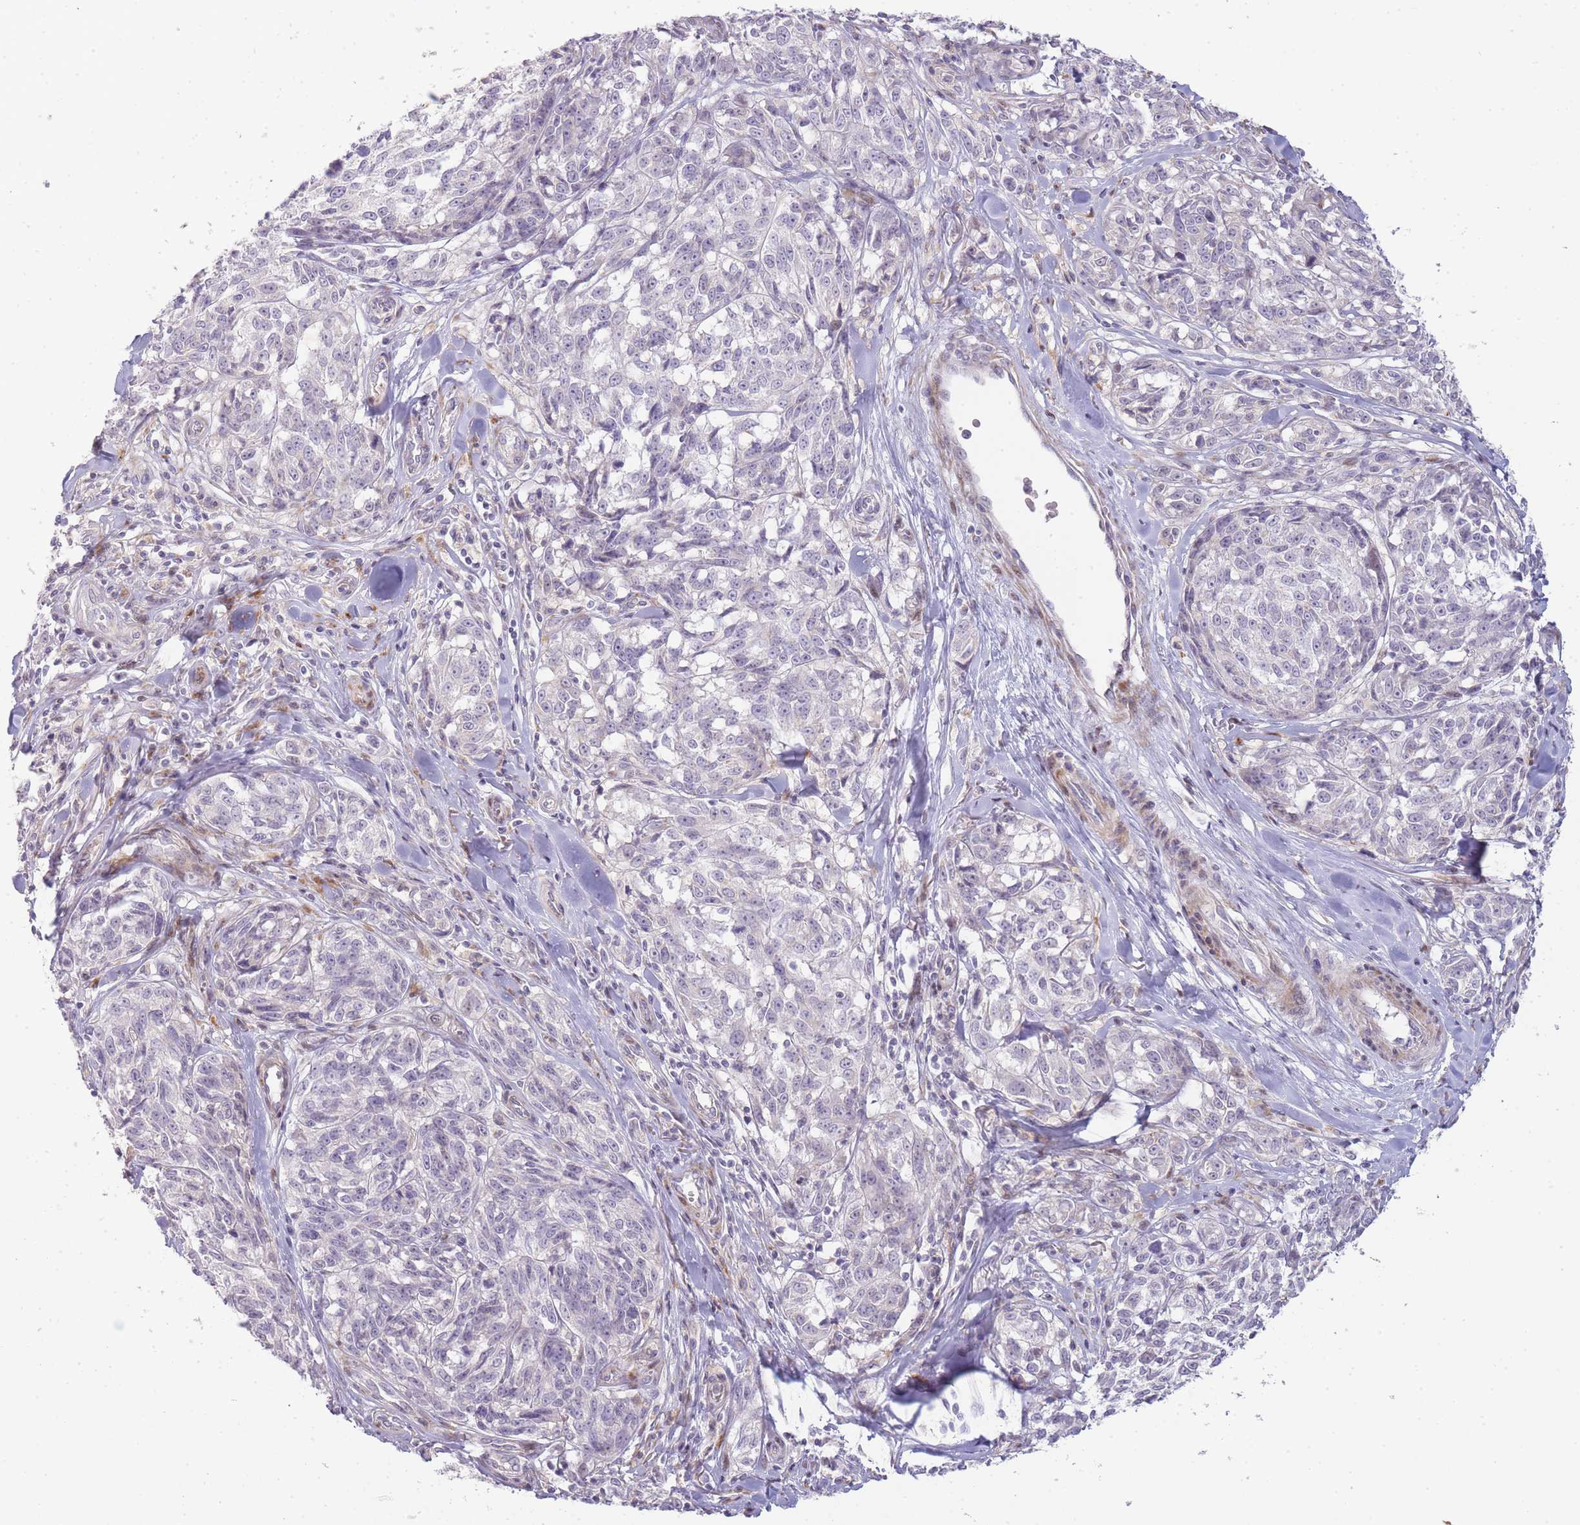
{"staining": {"intensity": "negative", "quantity": "none", "location": "none"}, "tissue": "melanoma", "cell_type": "Tumor cells", "image_type": "cancer", "snomed": [{"axis": "morphology", "description": "Normal tissue, NOS"}, {"axis": "morphology", "description": "Malignant melanoma, NOS"}, {"axis": "topography", "description": "Skin"}], "caption": "High power microscopy photomicrograph of an IHC photomicrograph of melanoma, revealing no significant expression in tumor cells. (DAB (3,3'-diaminobenzidine) IHC, high magnification).", "gene": "PPP3R2", "patient": {"sex": "female", "age": 64}}